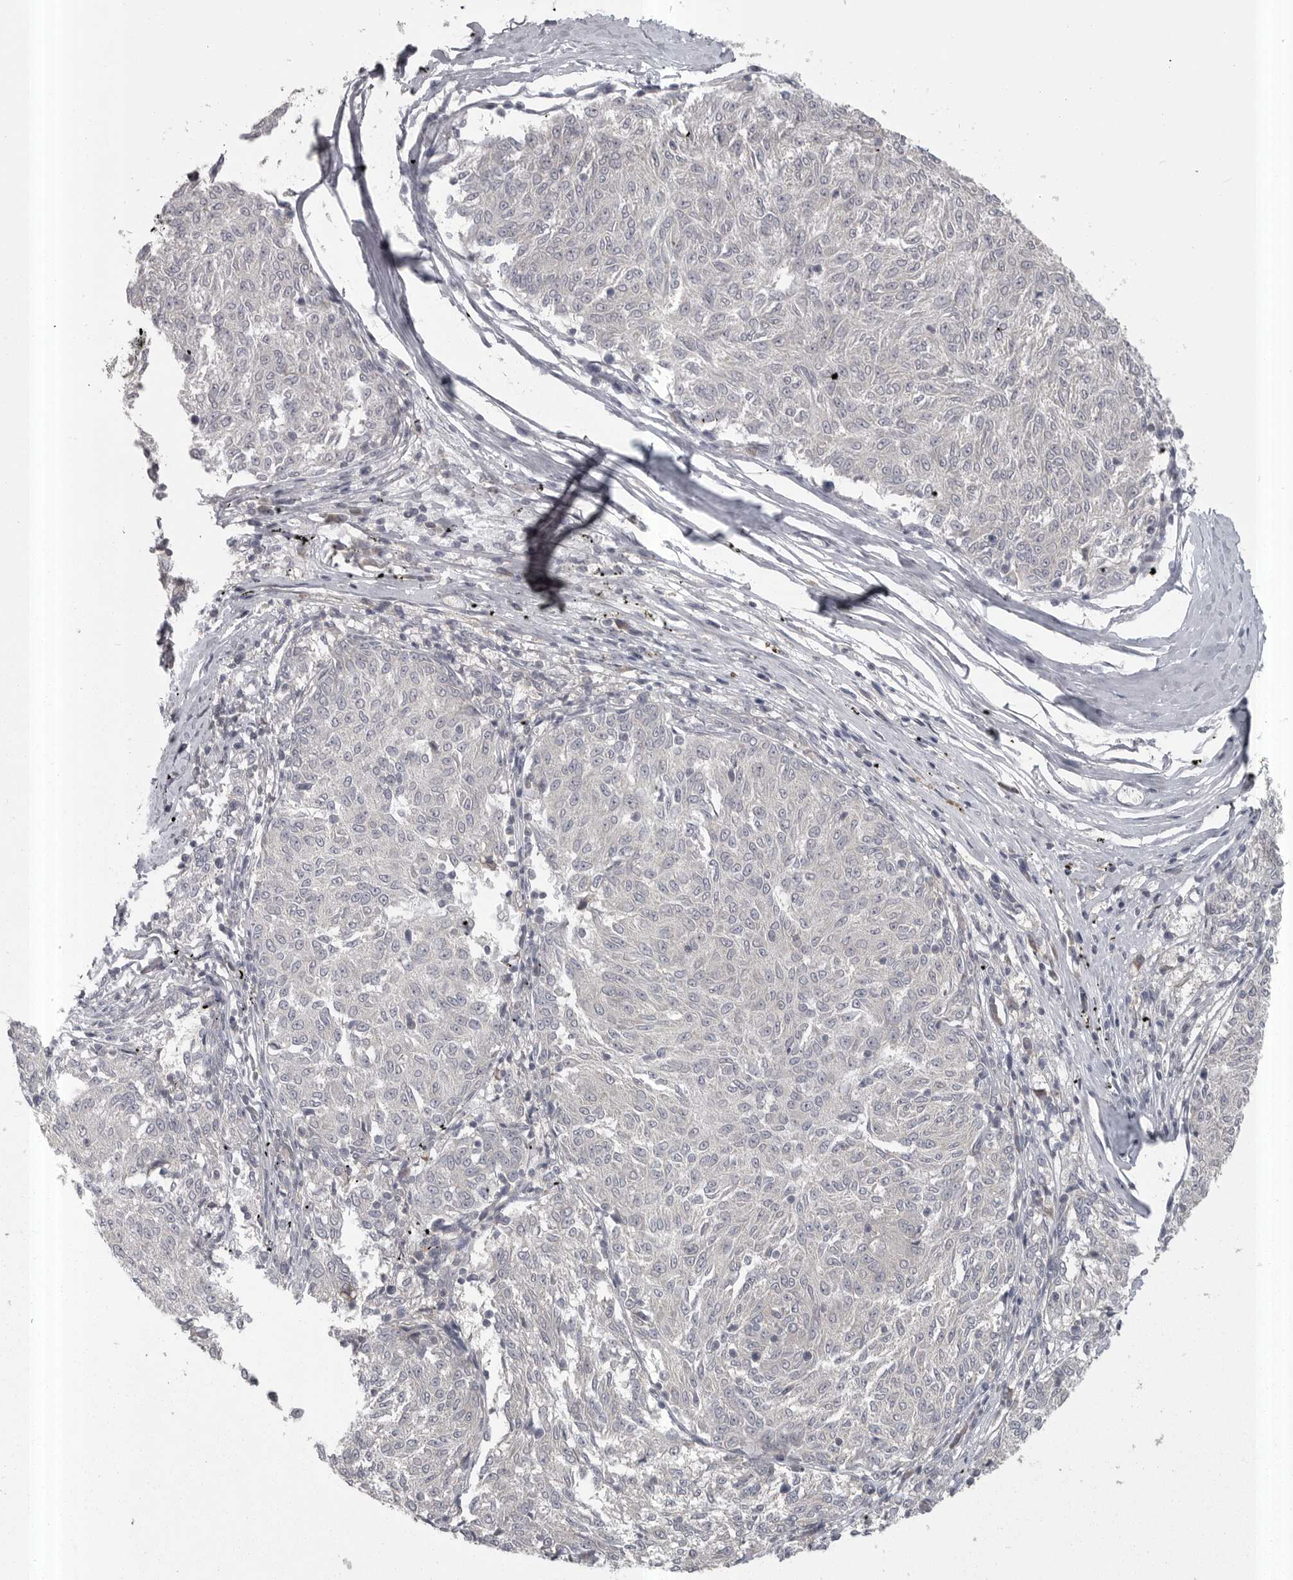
{"staining": {"intensity": "negative", "quantity": "none", "location": "none"}, "tissue": "melanoma", "cell_type": "Tumor cells", "image_type": "cancer", "snomed": [{"axis": "morphology", "description": "Malignant melanoma, NOS"}, {"axis": "topography", "description": "Skin"}], "caption": "High power microscopy photomicrograph of an immunohistochemistry (IHC) image of melanoma, revealing no significant staining in tumor cells. (Brightfield microscopy of DAB IHC at high magnification).", "gene": "PHF13", "patient": {"sex": "female", "age": 72}}